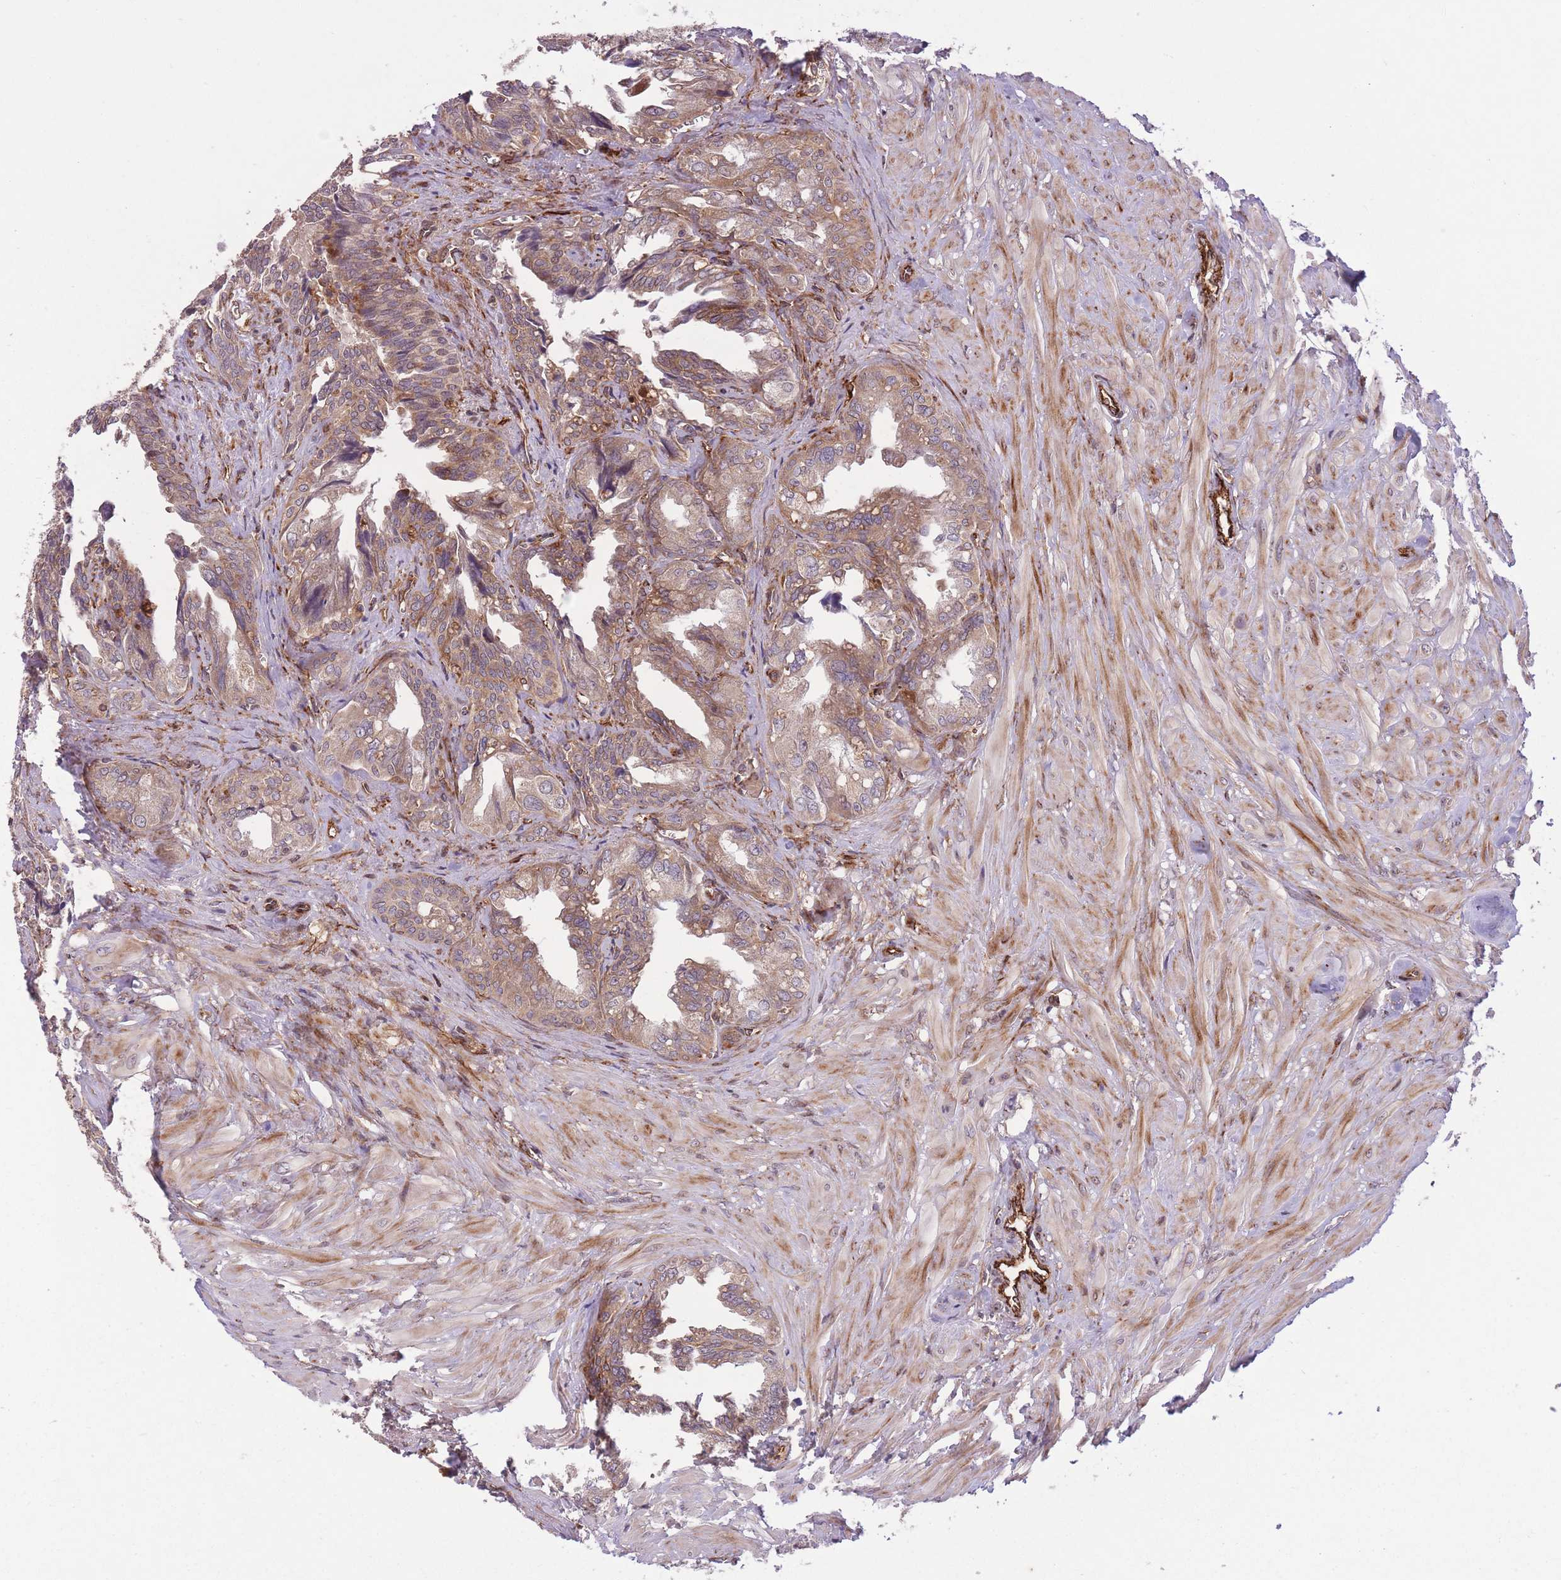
{"staining": {"intensity": "weak", "quantity": "25%-75%", "location": "cytoplasmic/membranous"}, "tissue": "seminal vesicle", "cell_type": "Glandular cells", "image_type": "normal", "snomed": [{"axis": "morphology", "description": "Normal tissue, NOS"}, {"axis": "topography", "description": "Seminal veicle"}], "caption": "Immunohistochemistry of normal human seminal vesicle demonstrates low levels of weak cytoplasmic/membranous expression in approximately 25%-75% of glandular cells.", "gene": "CISH", "patient": {"sex": "male", "age": 67}}